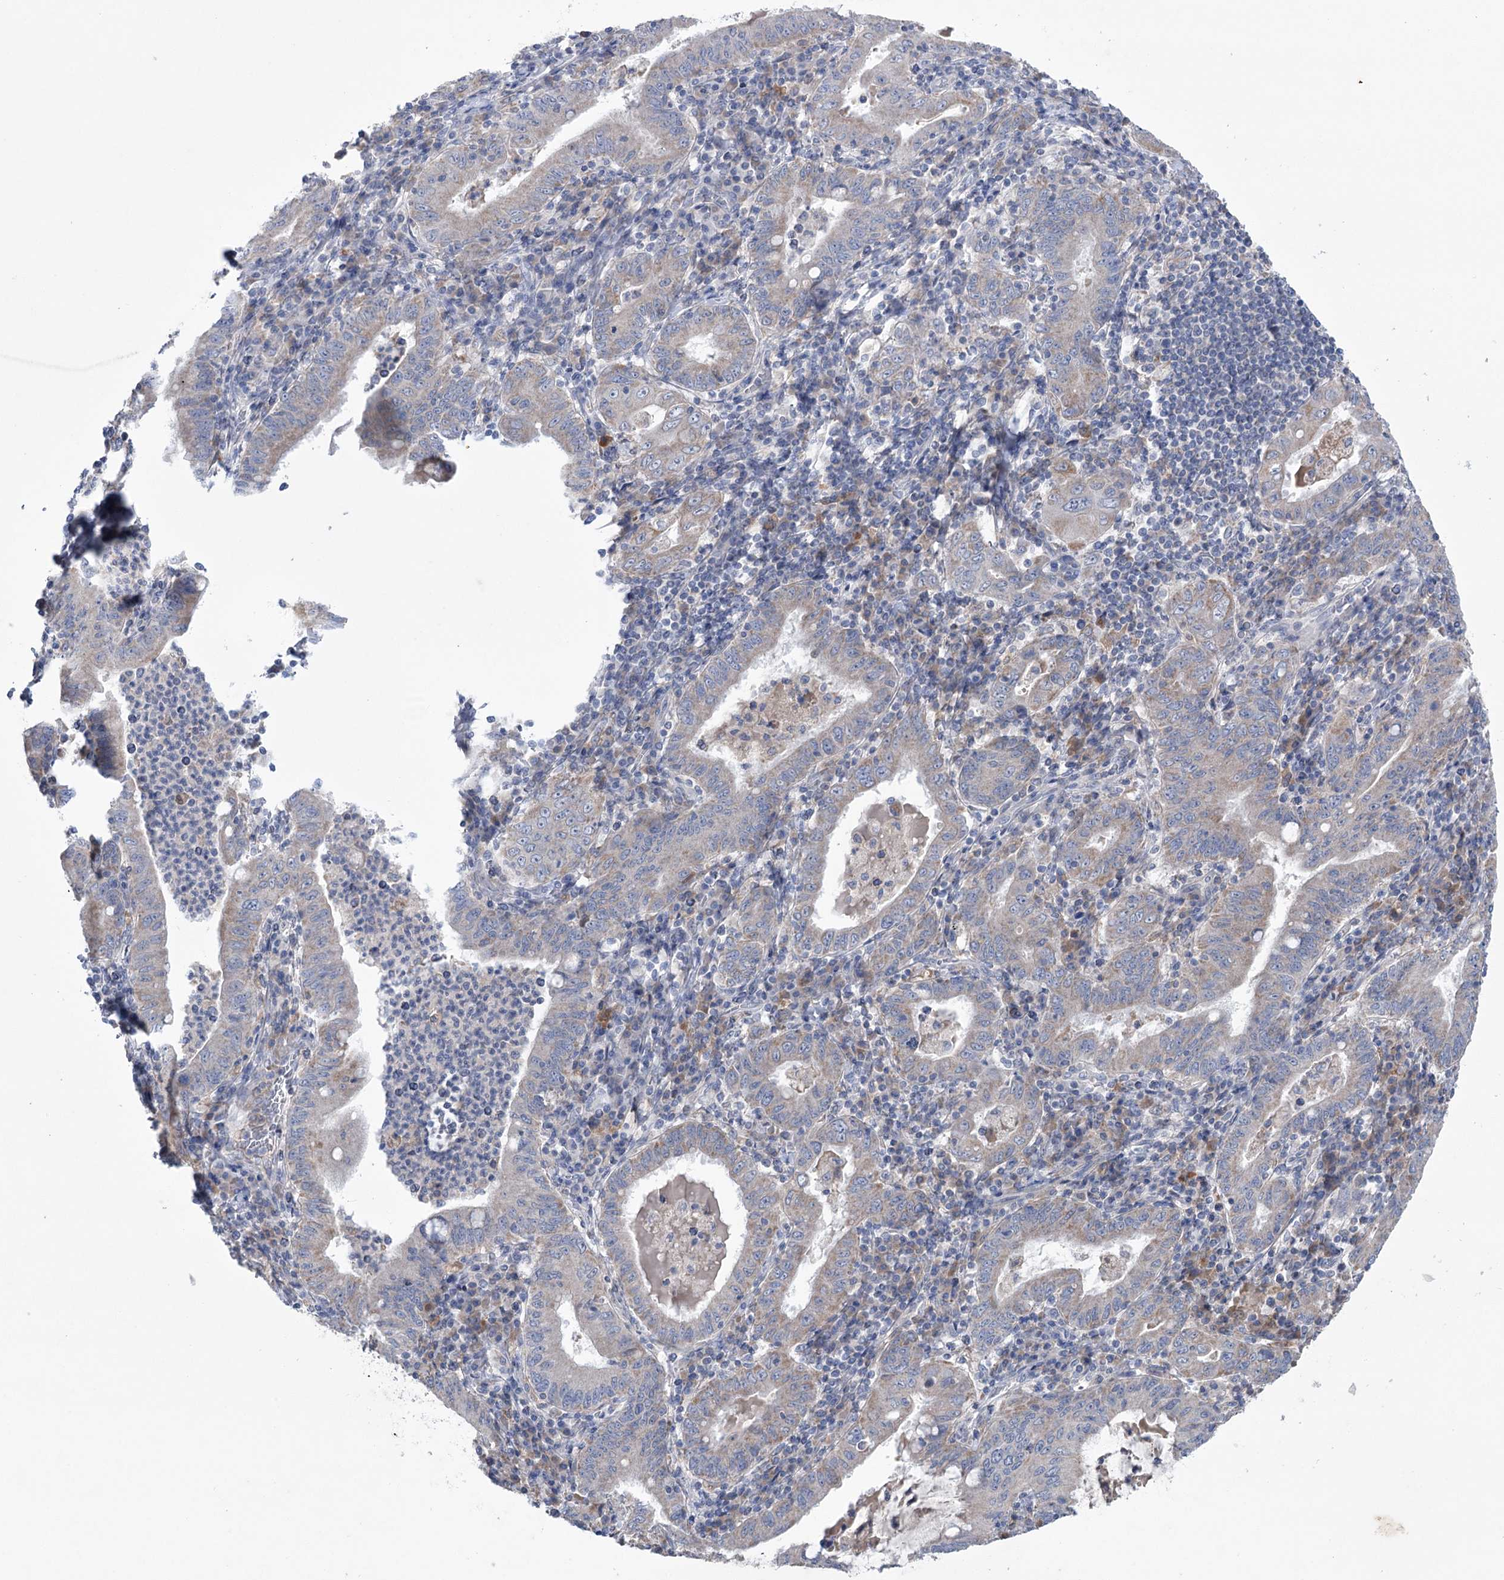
{"staining": {"intensity": "weak", "quantity": "<25%", "location": "cytoplasmic/membranous"}, "tissue": "stomach cancer", "cell_type": "Tumor cells", "image_type": "cancer", "snomed": [{"axis": "morphology", "description": "Normal tissue, NOS"}, {"axis": "morphology", "description": "Adenocarcinoma, NOS"}, {"axis": "topography", "description": "Esophagus"}, {"axis": "topography", "description": "Stomach, upper"}, {"axis": "topography", "description": "Peripheral nerve tissue"}], "caption": "Photomicrograph shows no protein expression in tumor cells of stomach adenocarcinoma tissue. The staining is performed using DAB (3,3'-diaminobenzidine) brown chromogen with nuclei counter-stained in using hematoxylin.", "gene": "MTCH2", "patient": {"sex": "male", "age": 62}}